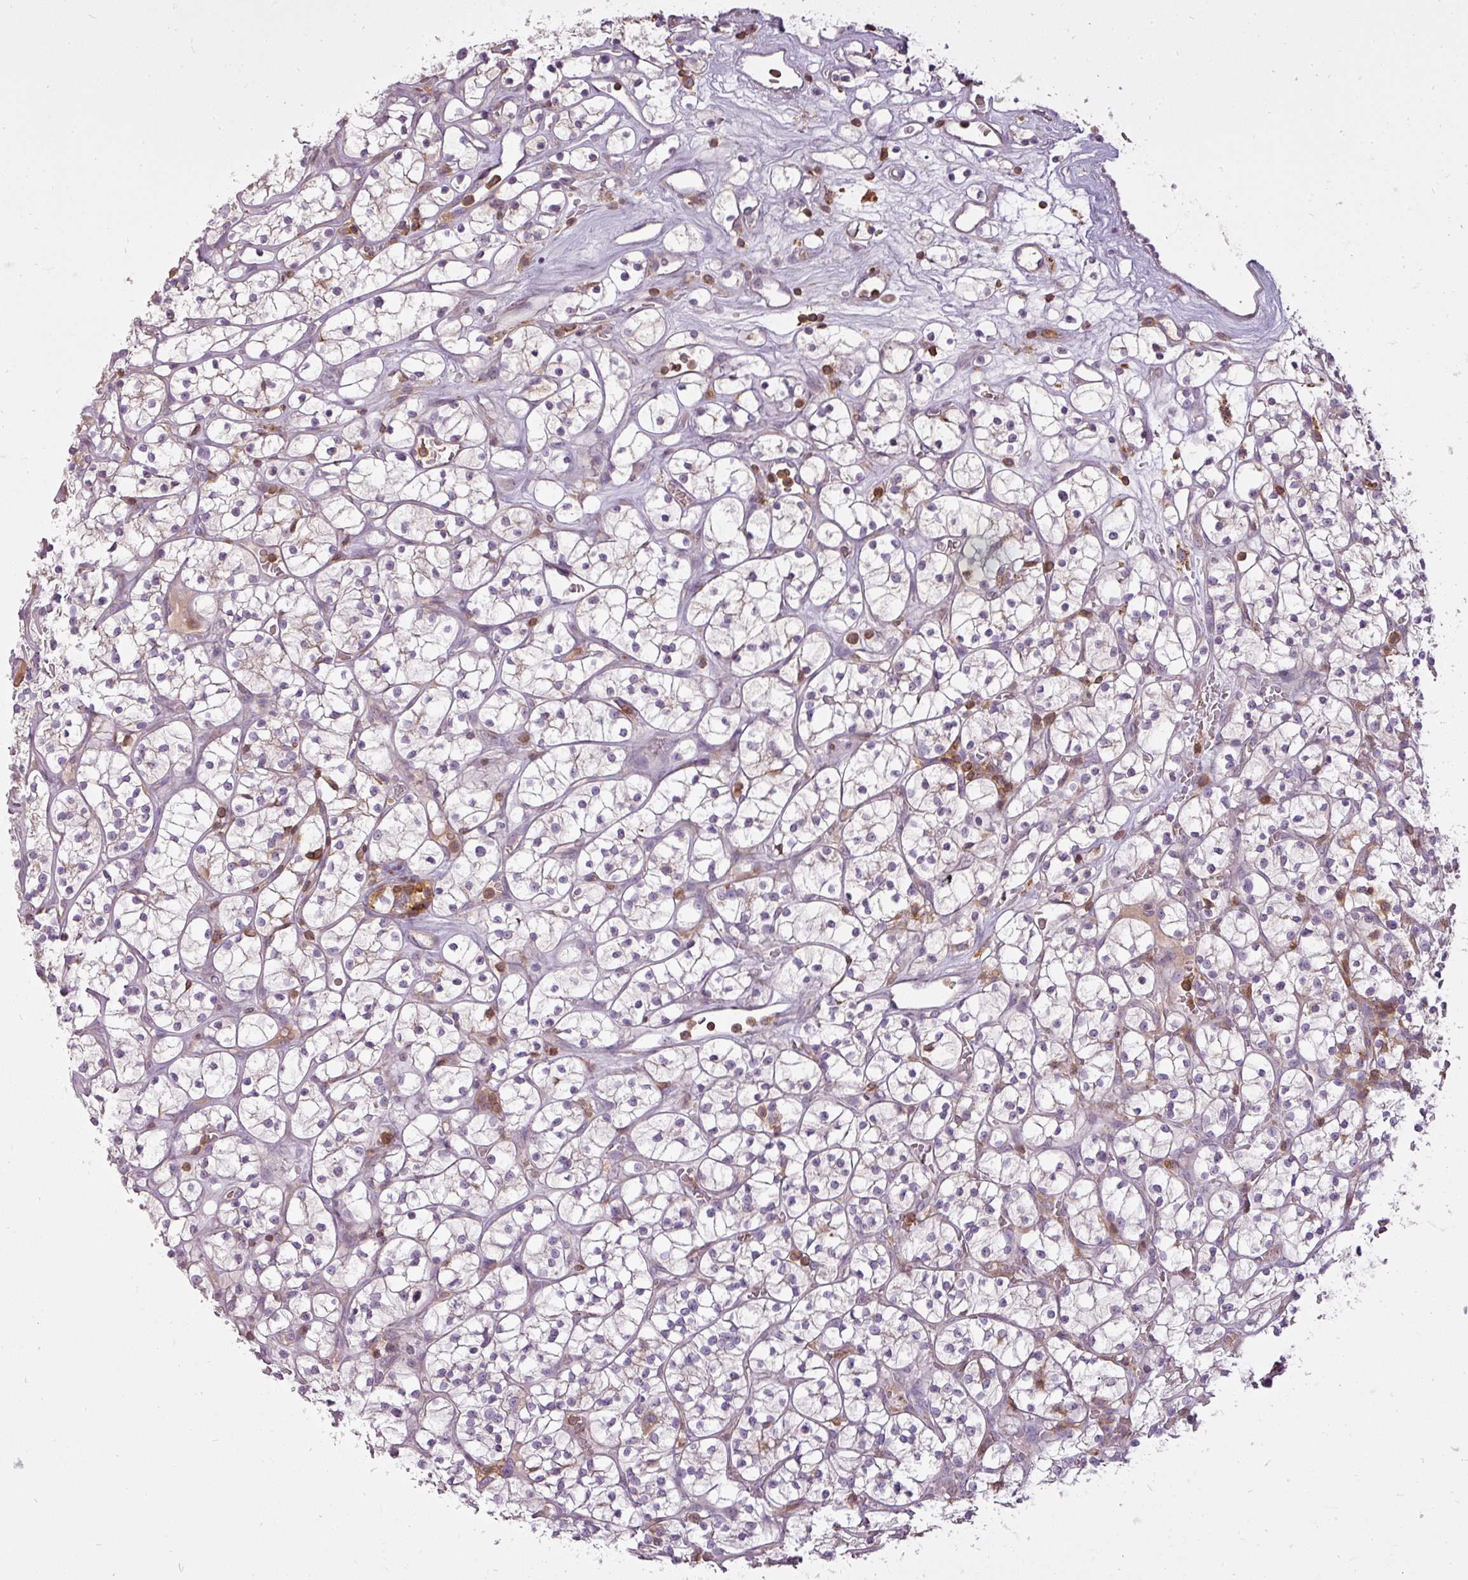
{"staining": {"intensity": "negative", "quantity": "none", "location": "none"}, "tissue": "renal cancer", "cell_type": "Tumor cells", "image_type": "cancer", "snomed": [{"axis": "morphology", "description": "Adenocarcinoma, NOS"}, {"axis": "topography", "description": "Kidney"}], "caption": "A micrograph of adenocarcinoma (renal) stained for a protein exhibits no brown staining in tumor cells. Brightfield microscopy of immunohistochemistry (IHC) stained with DAB (brown) and hematoxylin (blue), captured at high magnification.", "gene": "STK4", "patient": {"sex": "female", "age": 64}}